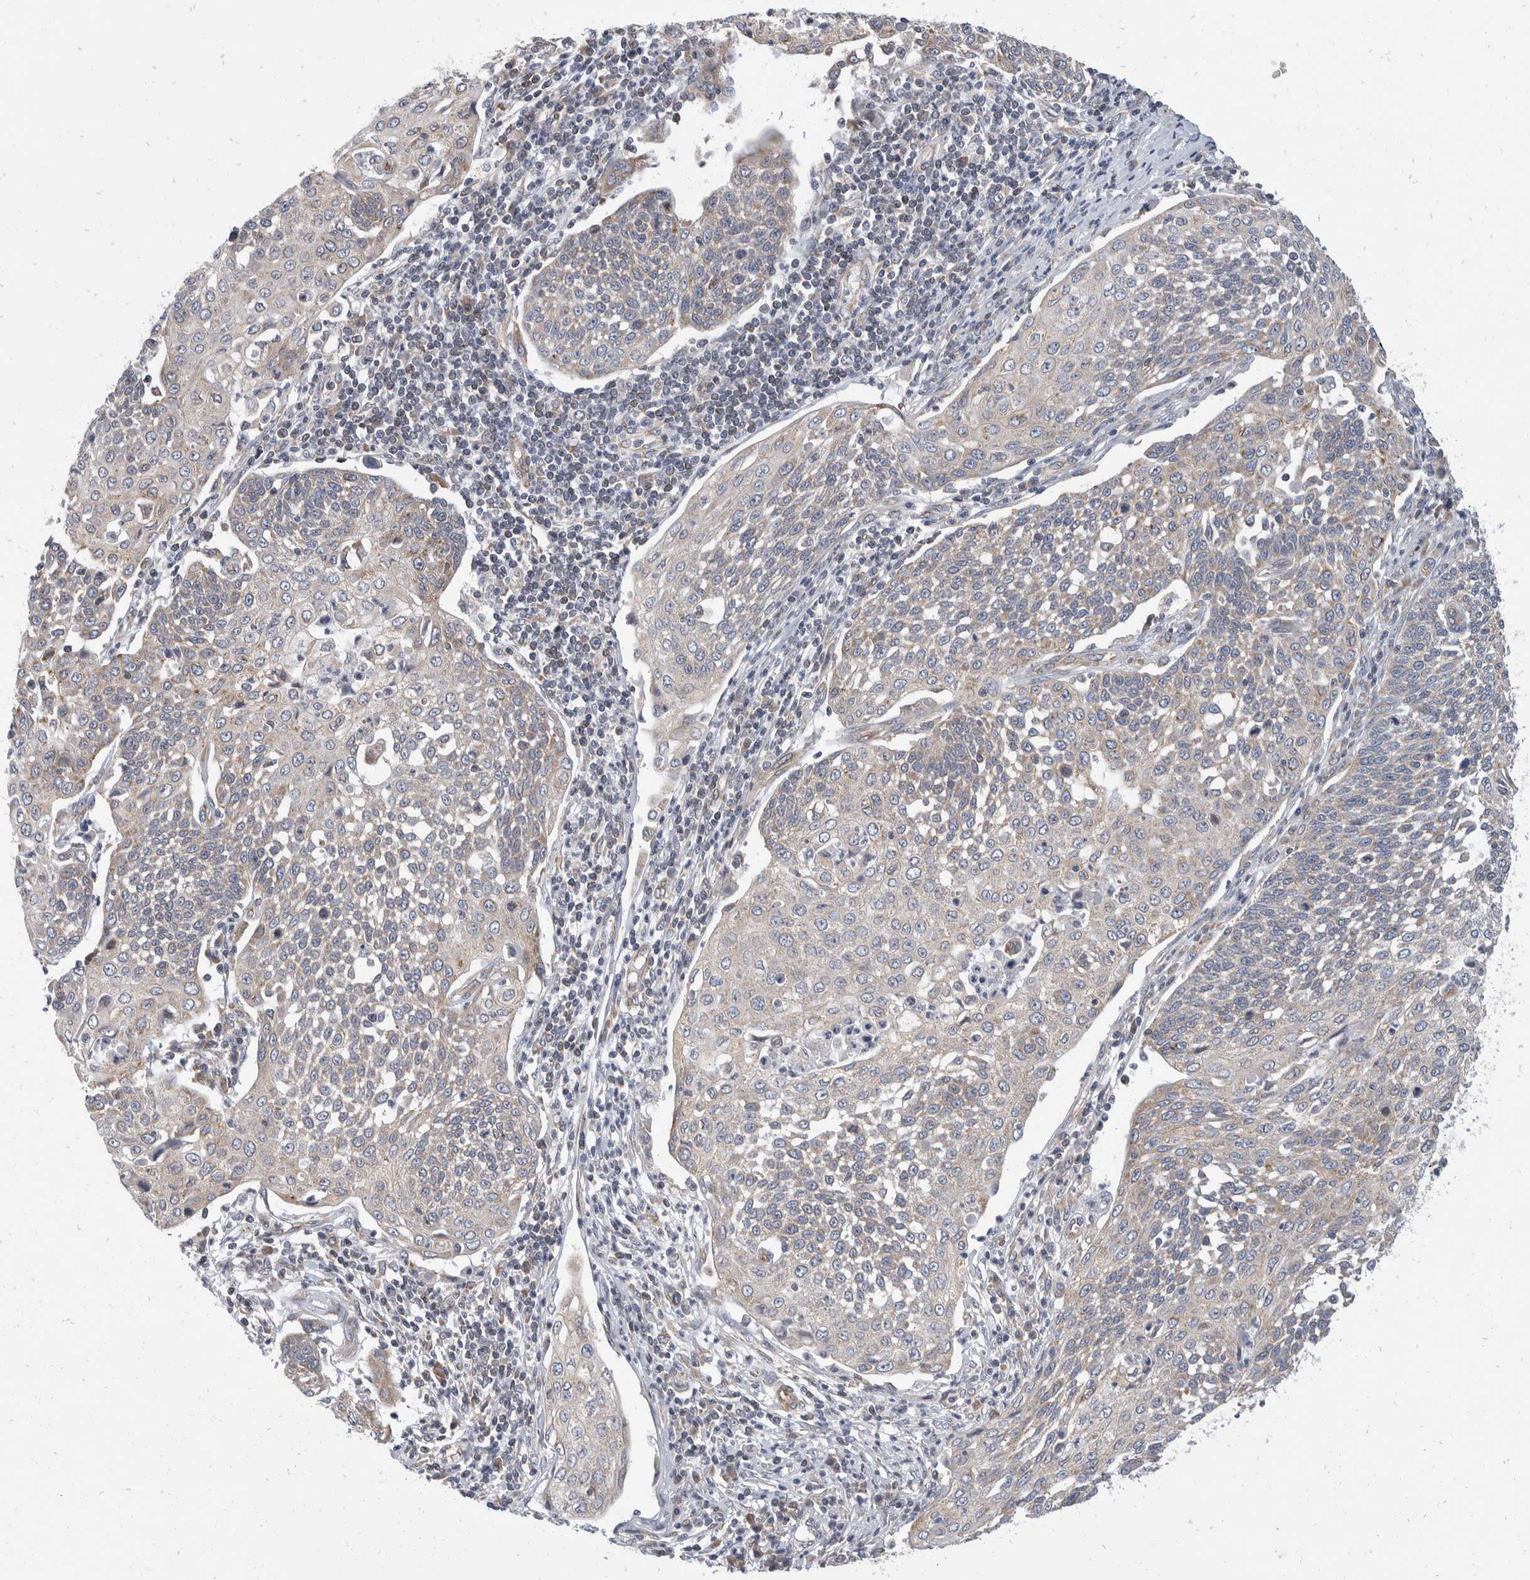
{"staining": {"intensity": "weak", "quantity": ">75%", "location": "cytoplasmic/membranous"}, "tissue": "cervical cancer", "cell_type": "Tumor cells", "image_type": "cancer", "snomed": [{"axis": "morphology", "description": "Squamous cell carcinoma, NOS"}, {"axis": "topography", "description": "Cervix"}], "caption": "An immunohistochemistry histopathology image of tumor tissue is shown. Protein staining in brown highlights weak cytoplasmic/membranous positivity in cervical cancer within tumor cells.", "gene": "TMEM245", "patient": {"sex": "female", "age": 34}}